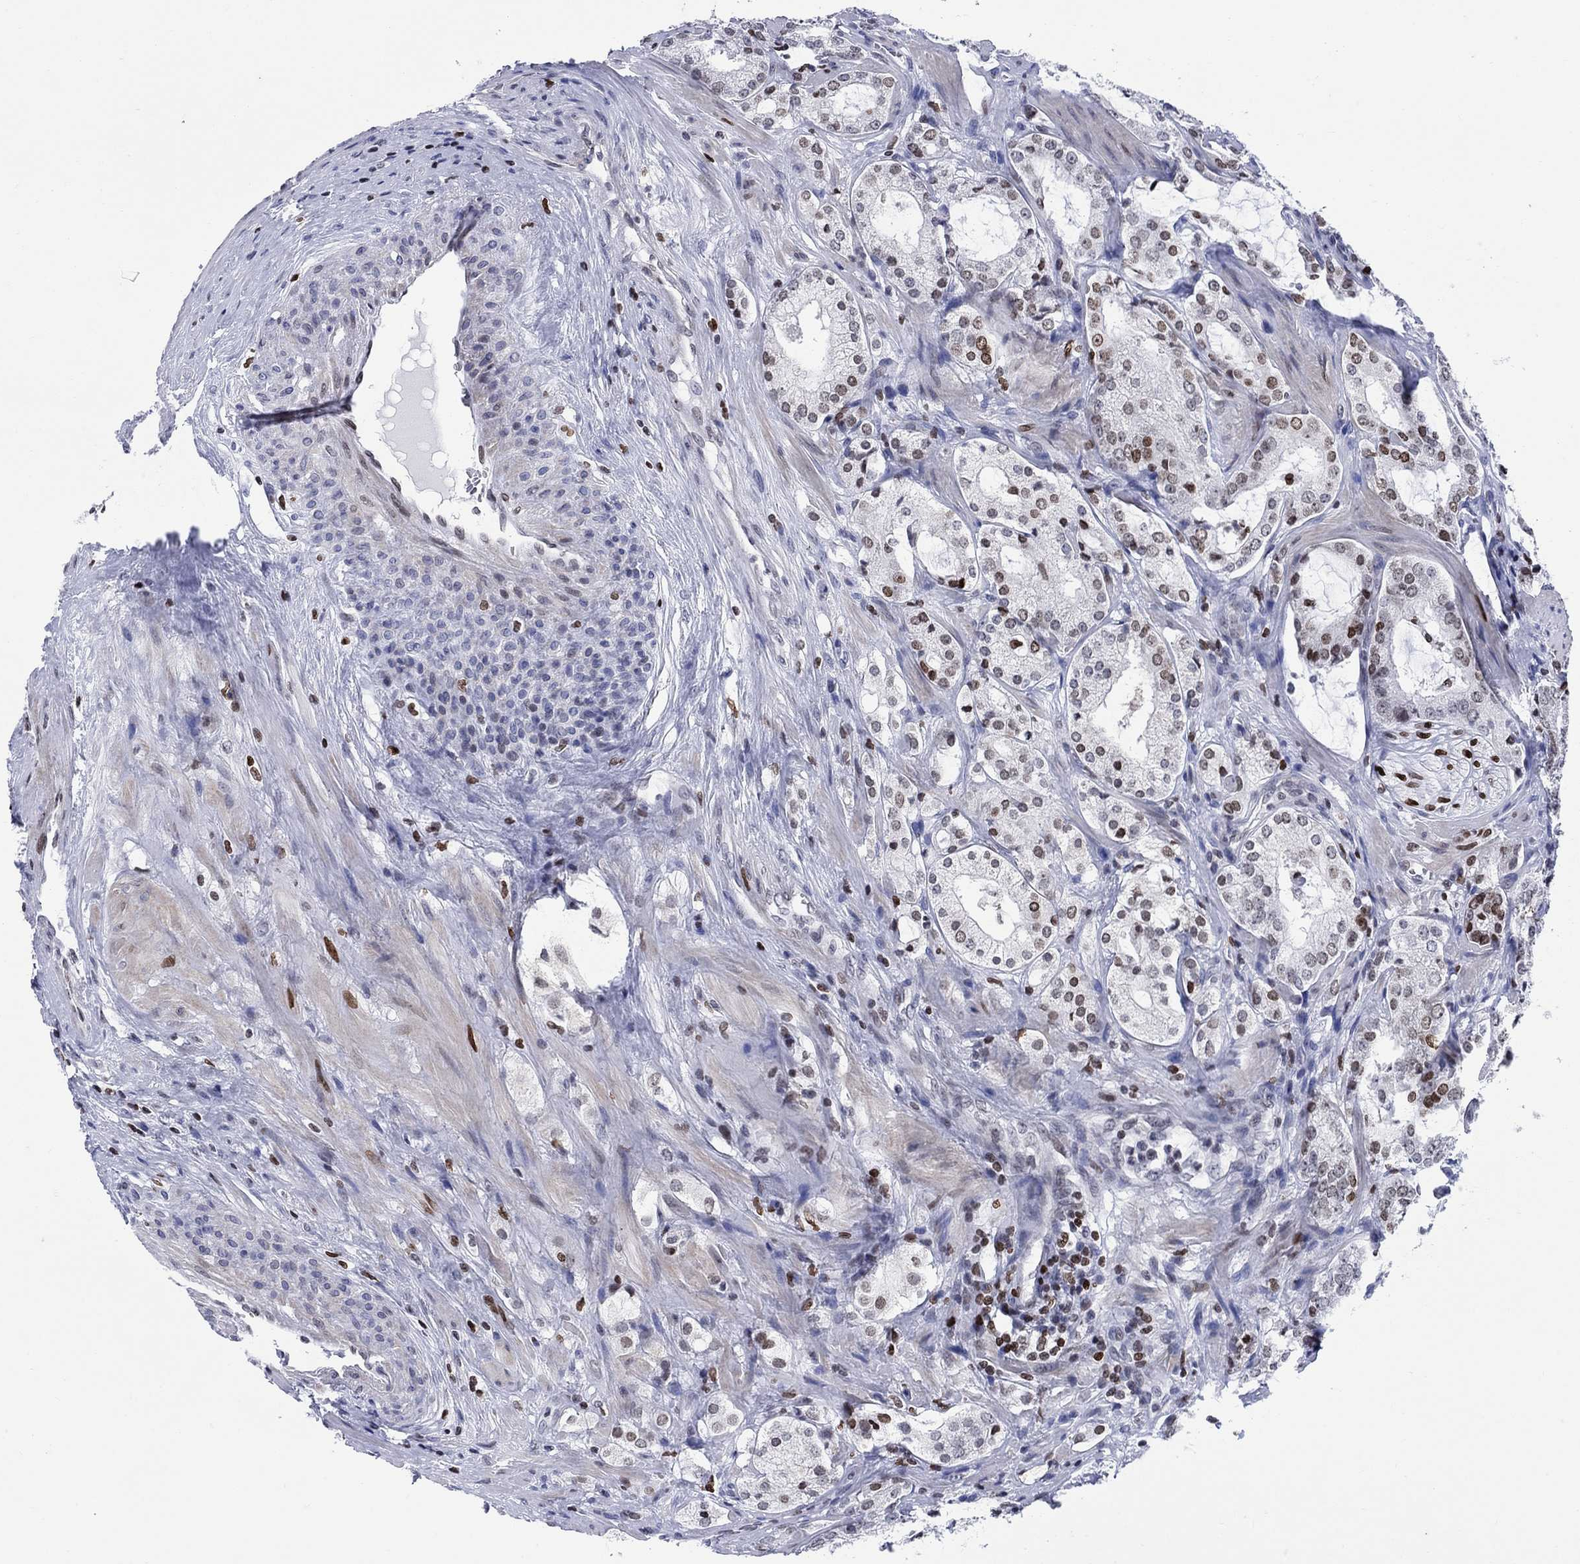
{"staining": {"intensity": "moderate", "quantity": "<25%", "location": "nuclear"}, "tissue": "prostate cancer", "cell_type": "Tumor cells", "image_type": "cancer", "snomed": [{"axis": "morphology", "description": "Adenocarcinoma, NOS"}, {"axis": "topography", "description": "Prostate"}], "caption": "Human prostate cancer stained with a protein marker reveals moderate staining in tumor cells.", "gene": "HMGA1", "patient": {"sex": "male", "age": 66}}